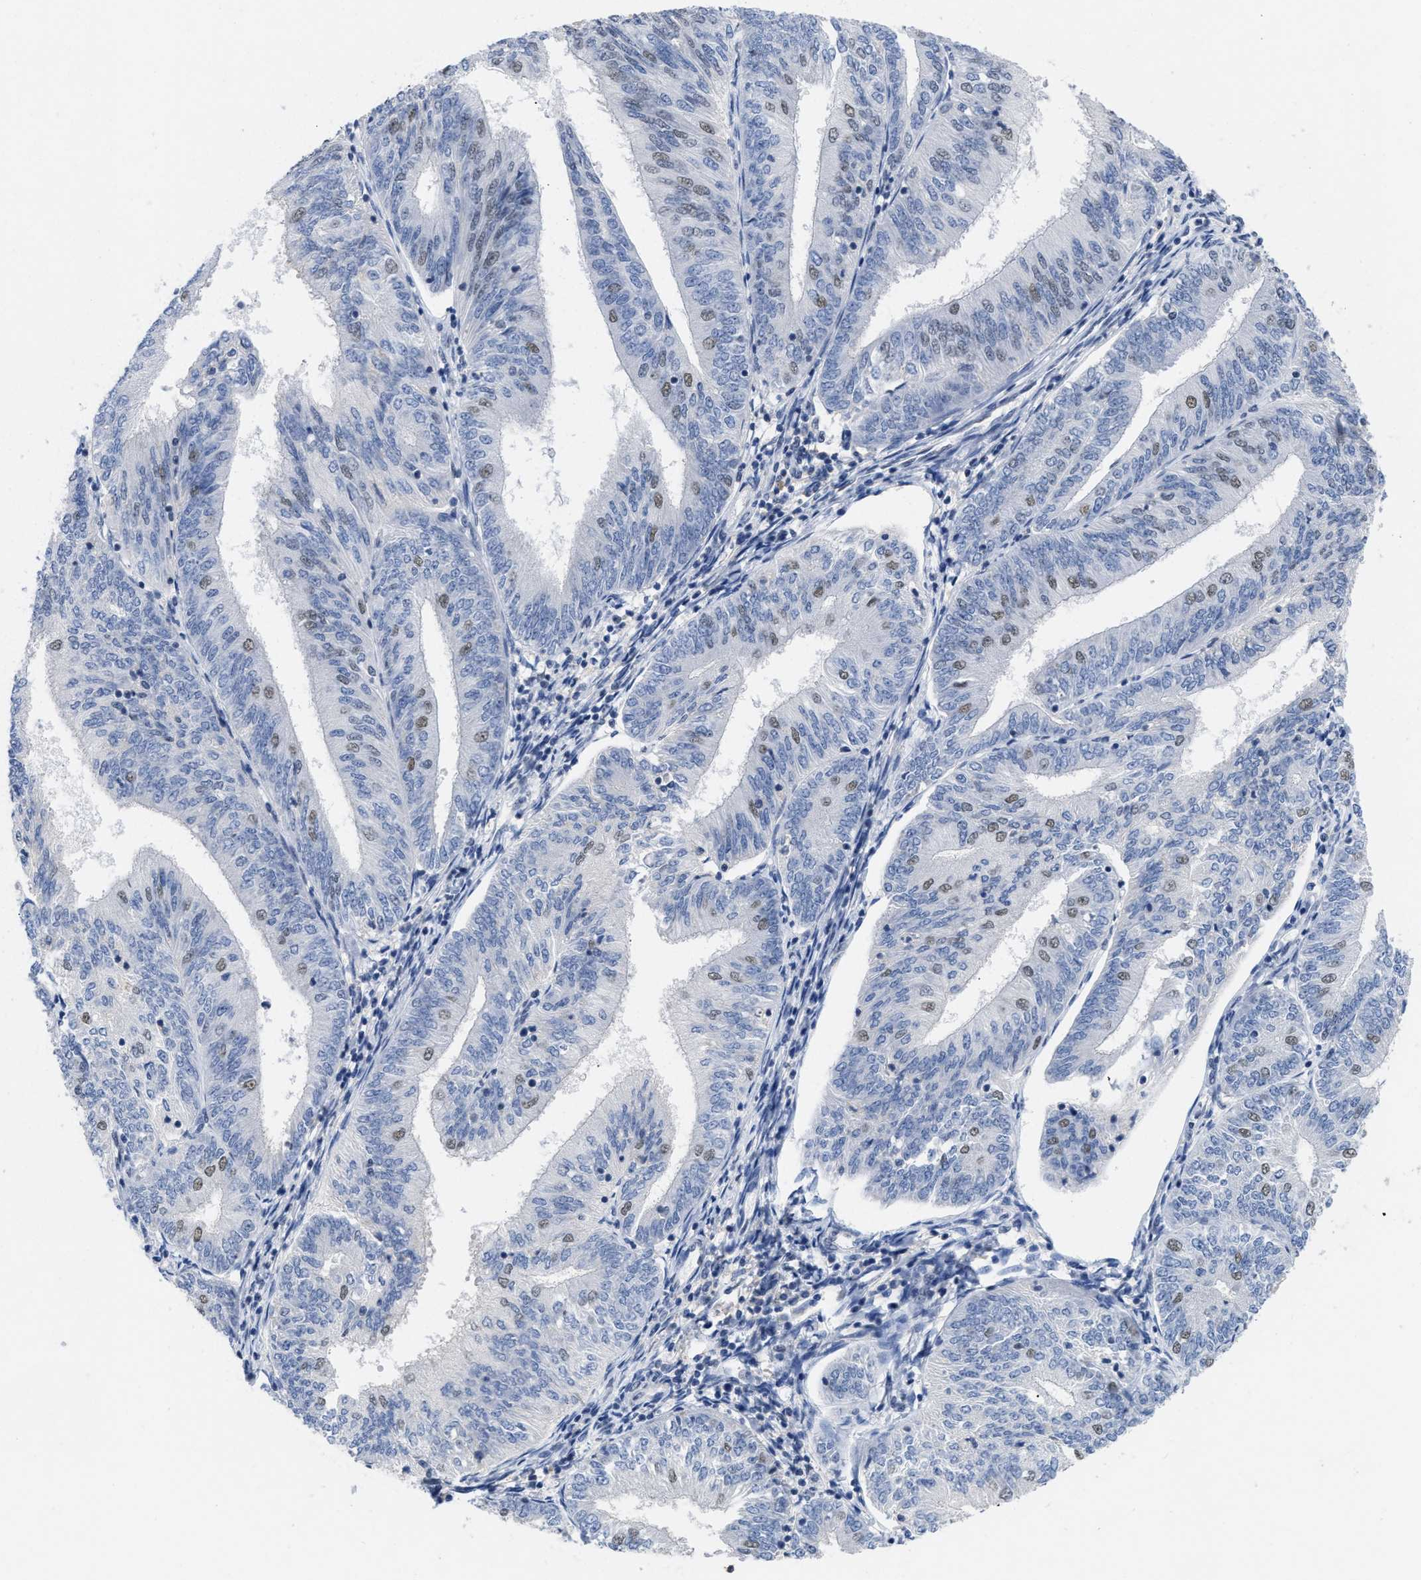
{"staining": {"intensity": "weak", "quantity": "<25%", "location": "nuclear"}, "tissue": "endometrial cancer", "cell_type": "Tumor cells", "image_type": "cancer", "snomed": [{"axis": "morphology", "description": "Adenocarcinoma, NOS"}, {"axis": "topography", "description": "Endometrium"}], "caption": "Immunohistochemistry (IHC) histopathology image of neoplastic tissue: human adenocarcinoma (endometrial) stained with DAB reveals no significant protein positivity in tumor cells. (DAB (3,3'-diaminobenzidine) immunohistochemistry with hematoxylin counter stain).", "gene": "GGNBP2", "patient": {"sex": "female", "age": 58}}